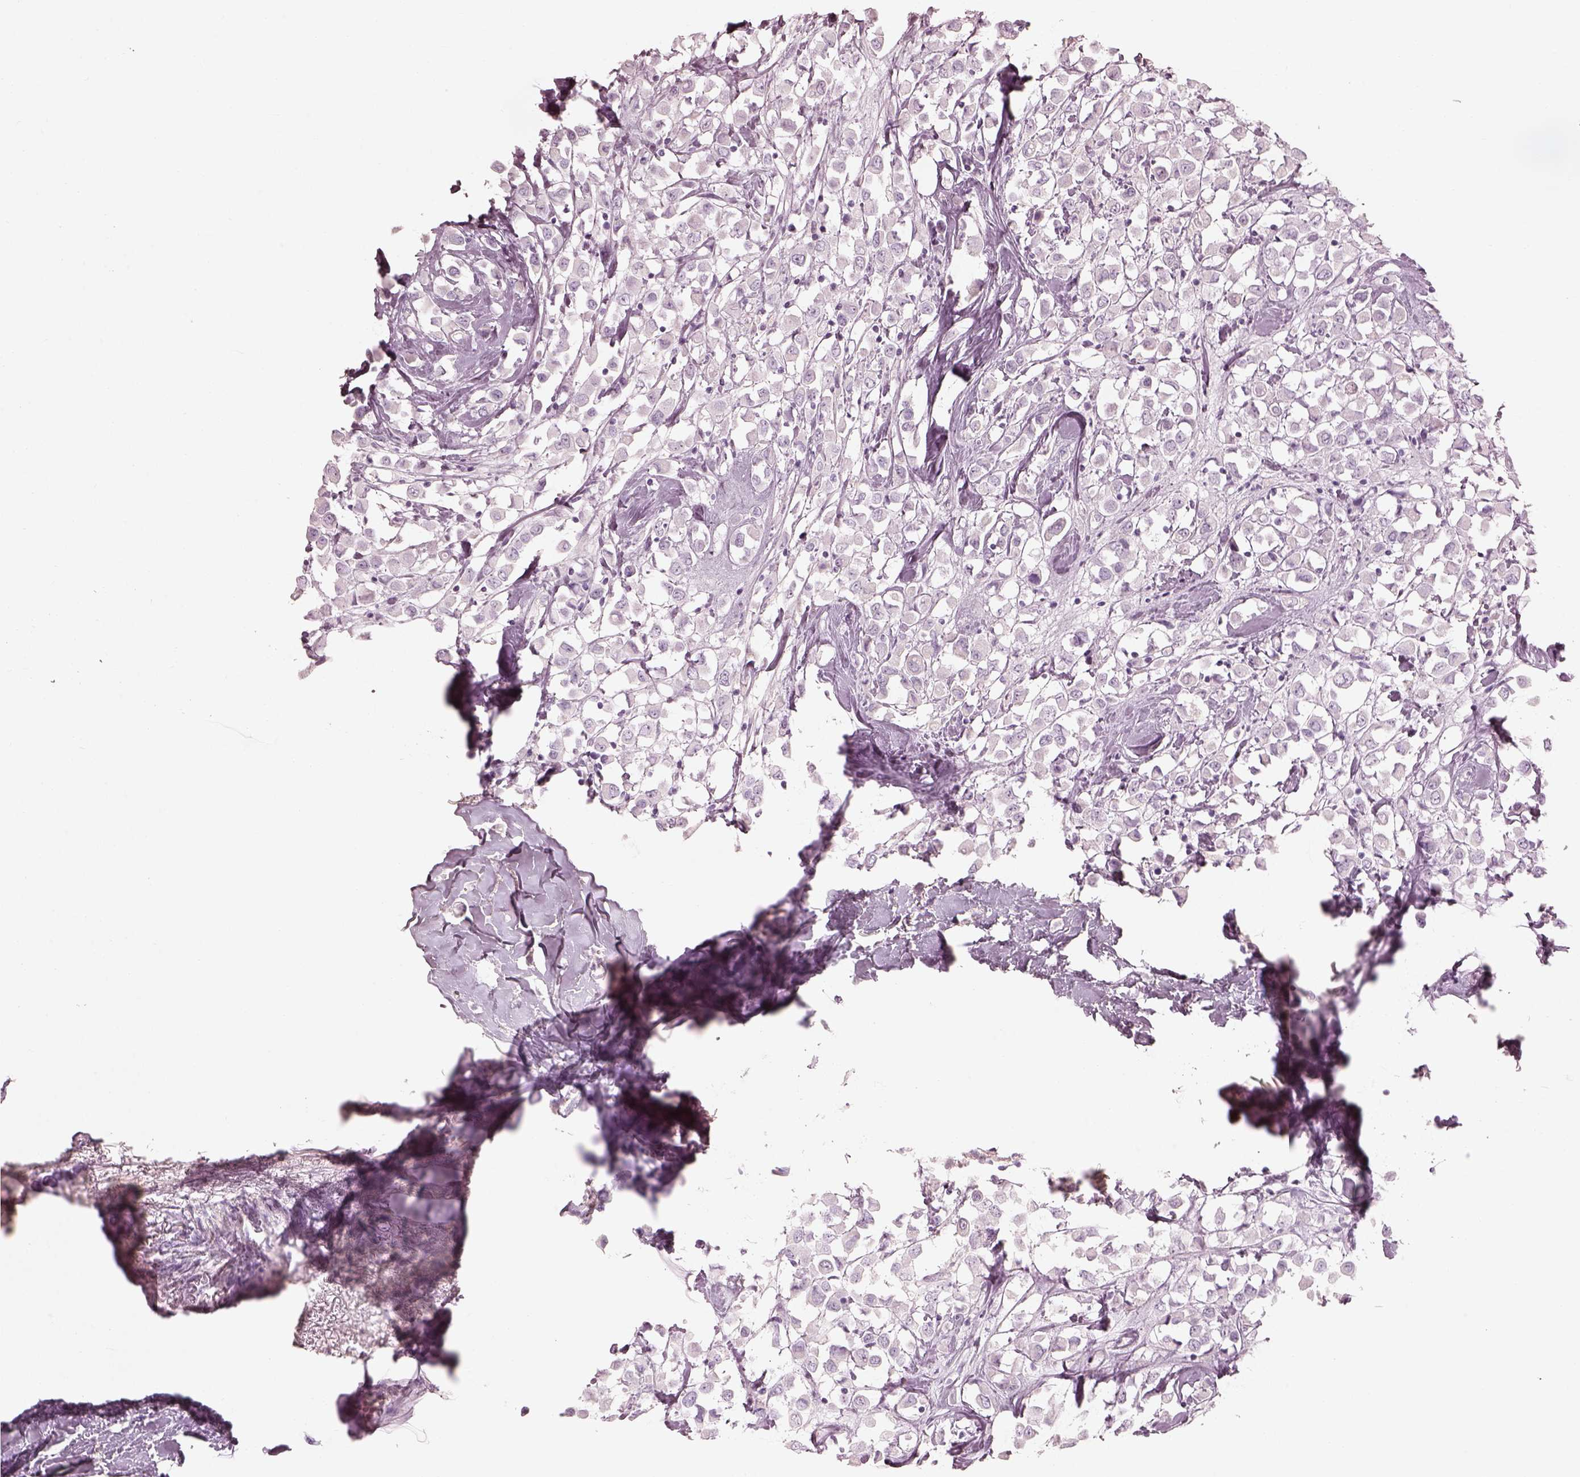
{"staining": {"intensity": "negative", "quantity": "none", "location": "none"}, "tissue": "breast cancer", "cell_type": "Tumor cells", "image_type": "cancer", "snomed": [{"axis": "morphology", "description": "Duct carcinoma"}, {"axis": "topography", "description": "Breast"}], "caption": "Immunohistochemistry of intraductal carcinoma (breast) shows no staining in tumor cells. (Immunohistochemistry, brightfield microscopy, high magnification).", "gene": "RSPH9", "patient": {"sex": "female", "age": 61}}